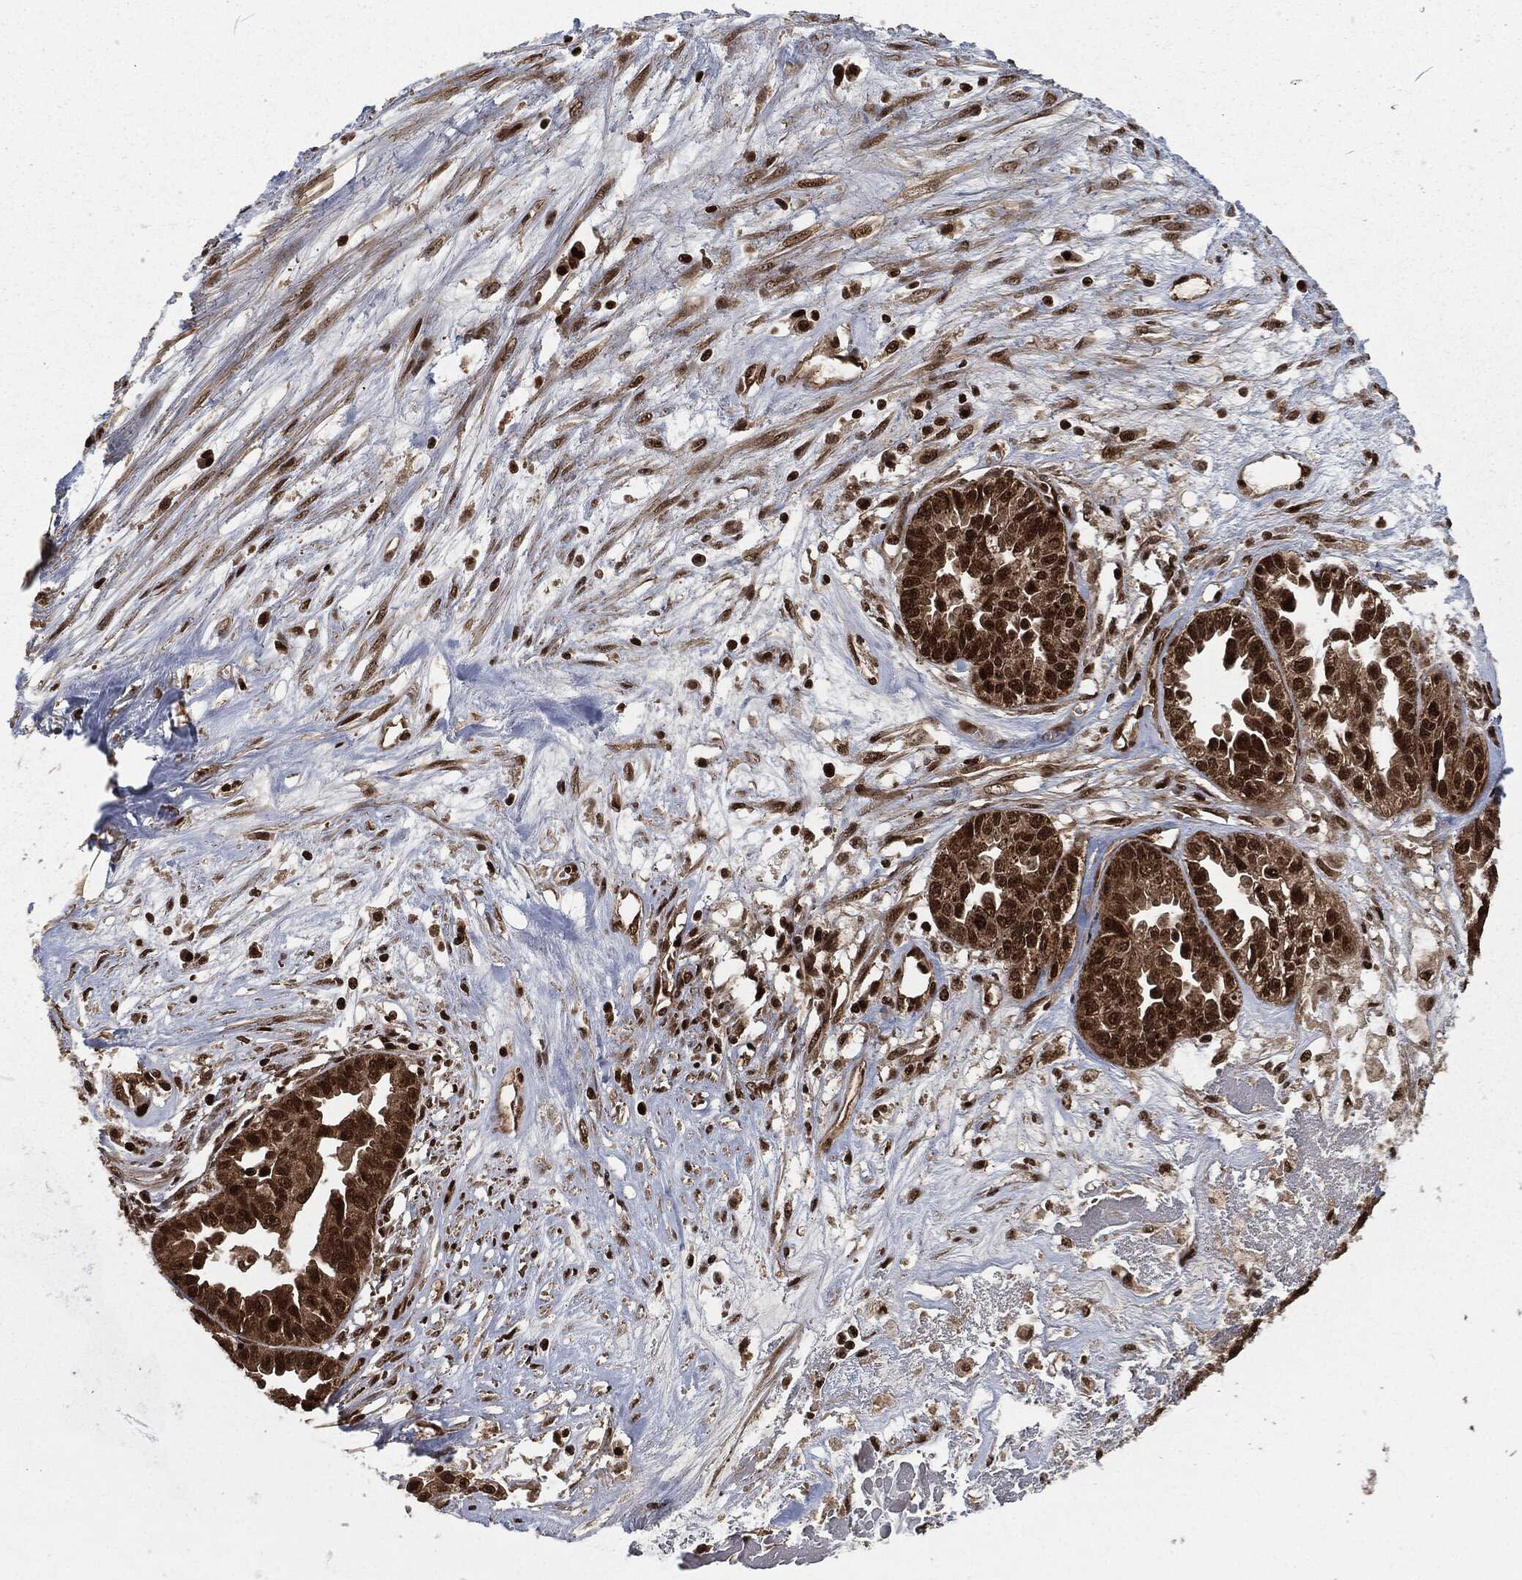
{"staining": {"intensity": "strong", "quantity": ">75%", "location": "cytoplasmic/membranous,nuclear"}, "tissue": "ovarian cancer", "cell_type": "Tumor cells", "image_type": "cancer", "snomed": [{"axis": "morphology", "description": "Cystadenocarcinoma, serous, NOS"}, {"axis": "topography", "description": "Ovary"}], "caption": "An IHC photomicrograph of neoplastic tissue is shown. Protein staining in brown labels strong cytoplasmic/membranous and nuclear positivity in ovarian cancer within tumor cells.", "gene": "NGRN", "patient": {"sex": "female", "age": 87}}